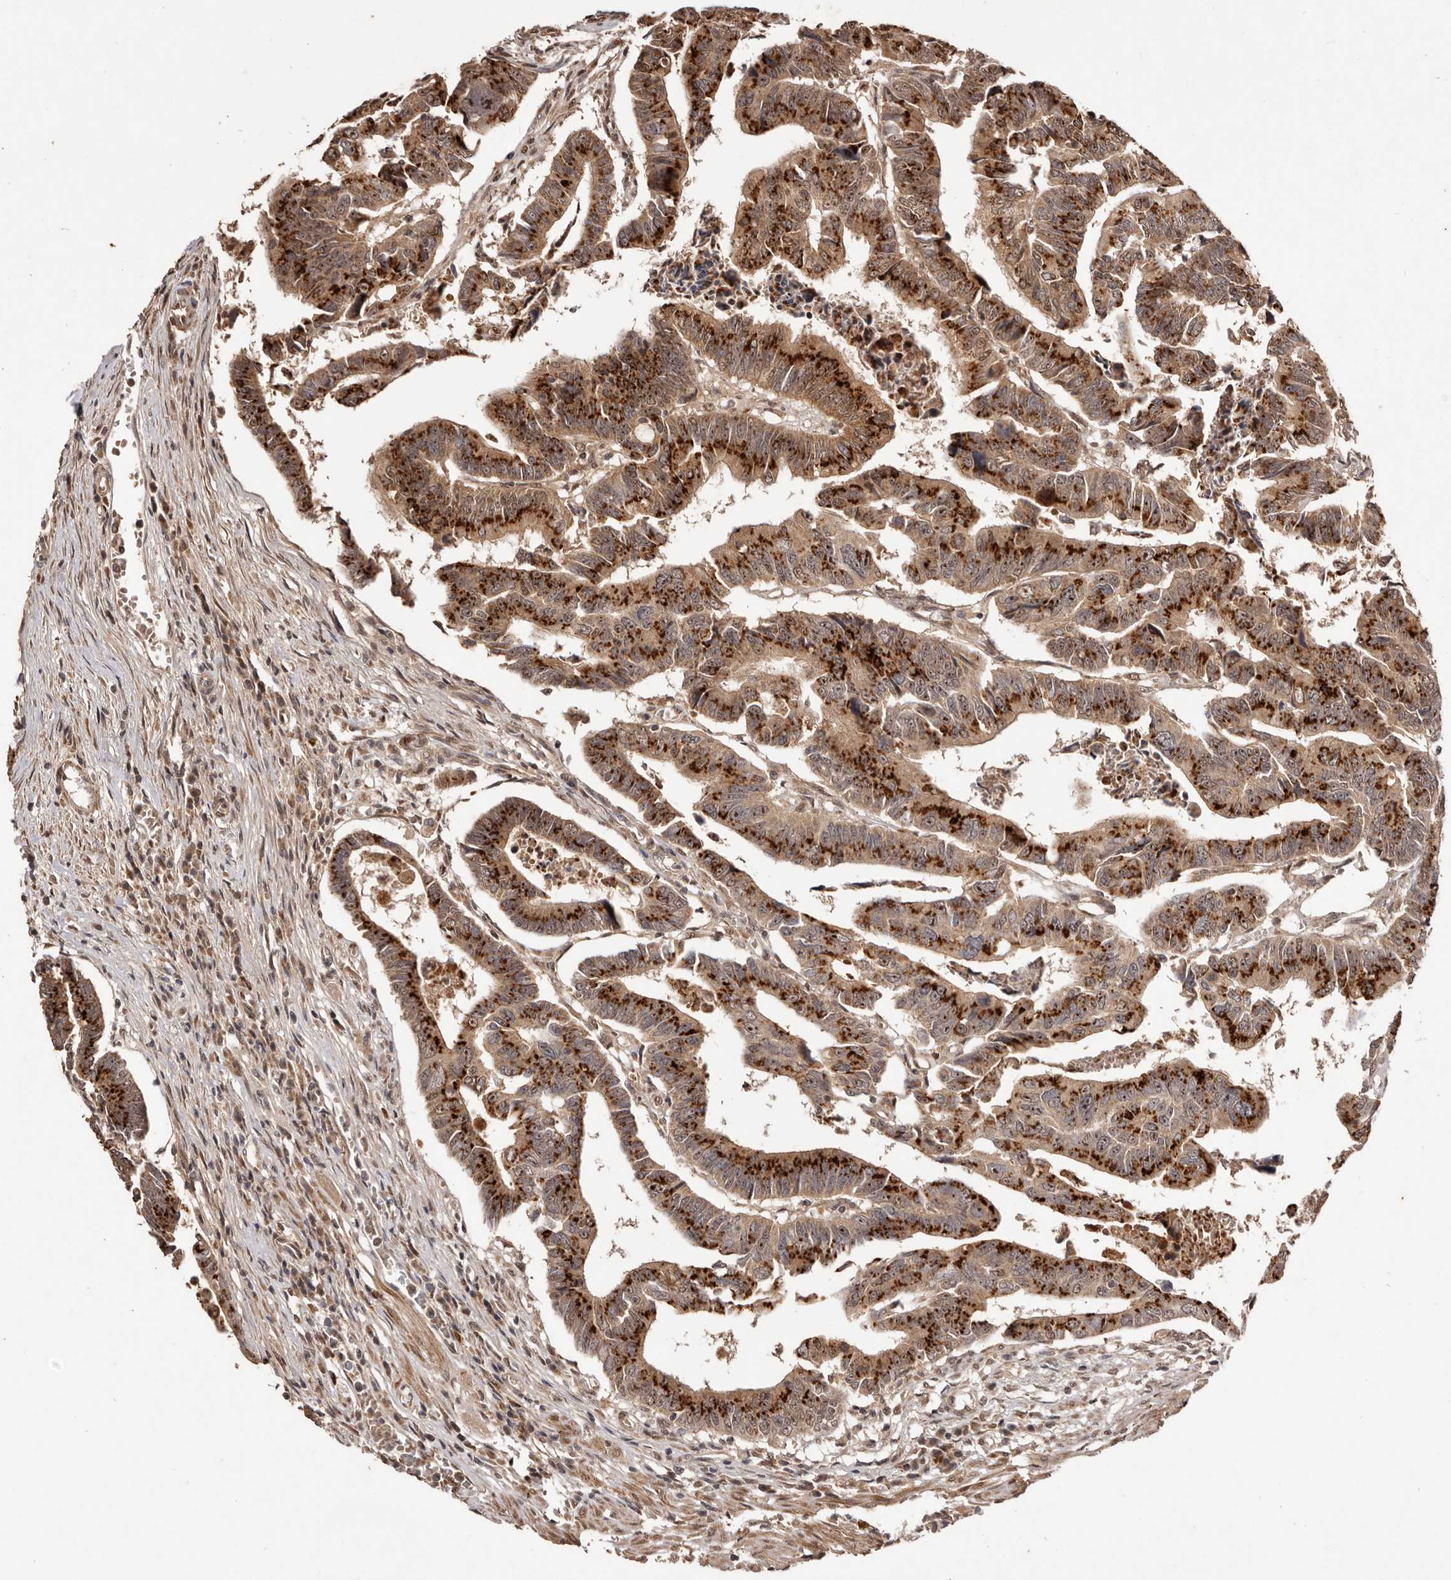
{"staining": {"intensity": "strong", "quantity": ">75%", "location": "cytoplasmic/membranous,nuclear"}, "tissue": "colorectal cancer", "cell_type": "Tumor cells", "image_type": "cancer", "snomed": [{"axis": "morphology", "description": "Adenocarcinoma, NOS"}, {"axis": "topography", "description": "Rectum"}], "caption": "A brown stain shows strong cytoplasmic/membranous and nuclear expression of a protein in human colorectal cancer (adenocarcinoma) tumor cells. The staining was performed using DAB (3,3'-diaminobenzidine) to visualize the protein expression in brown, while the nuclei were stained in blue with hematoxylin (Magnification: 20x).", "gene": "NOTCH1", "patient": {"sex": "female", "age": 65}}